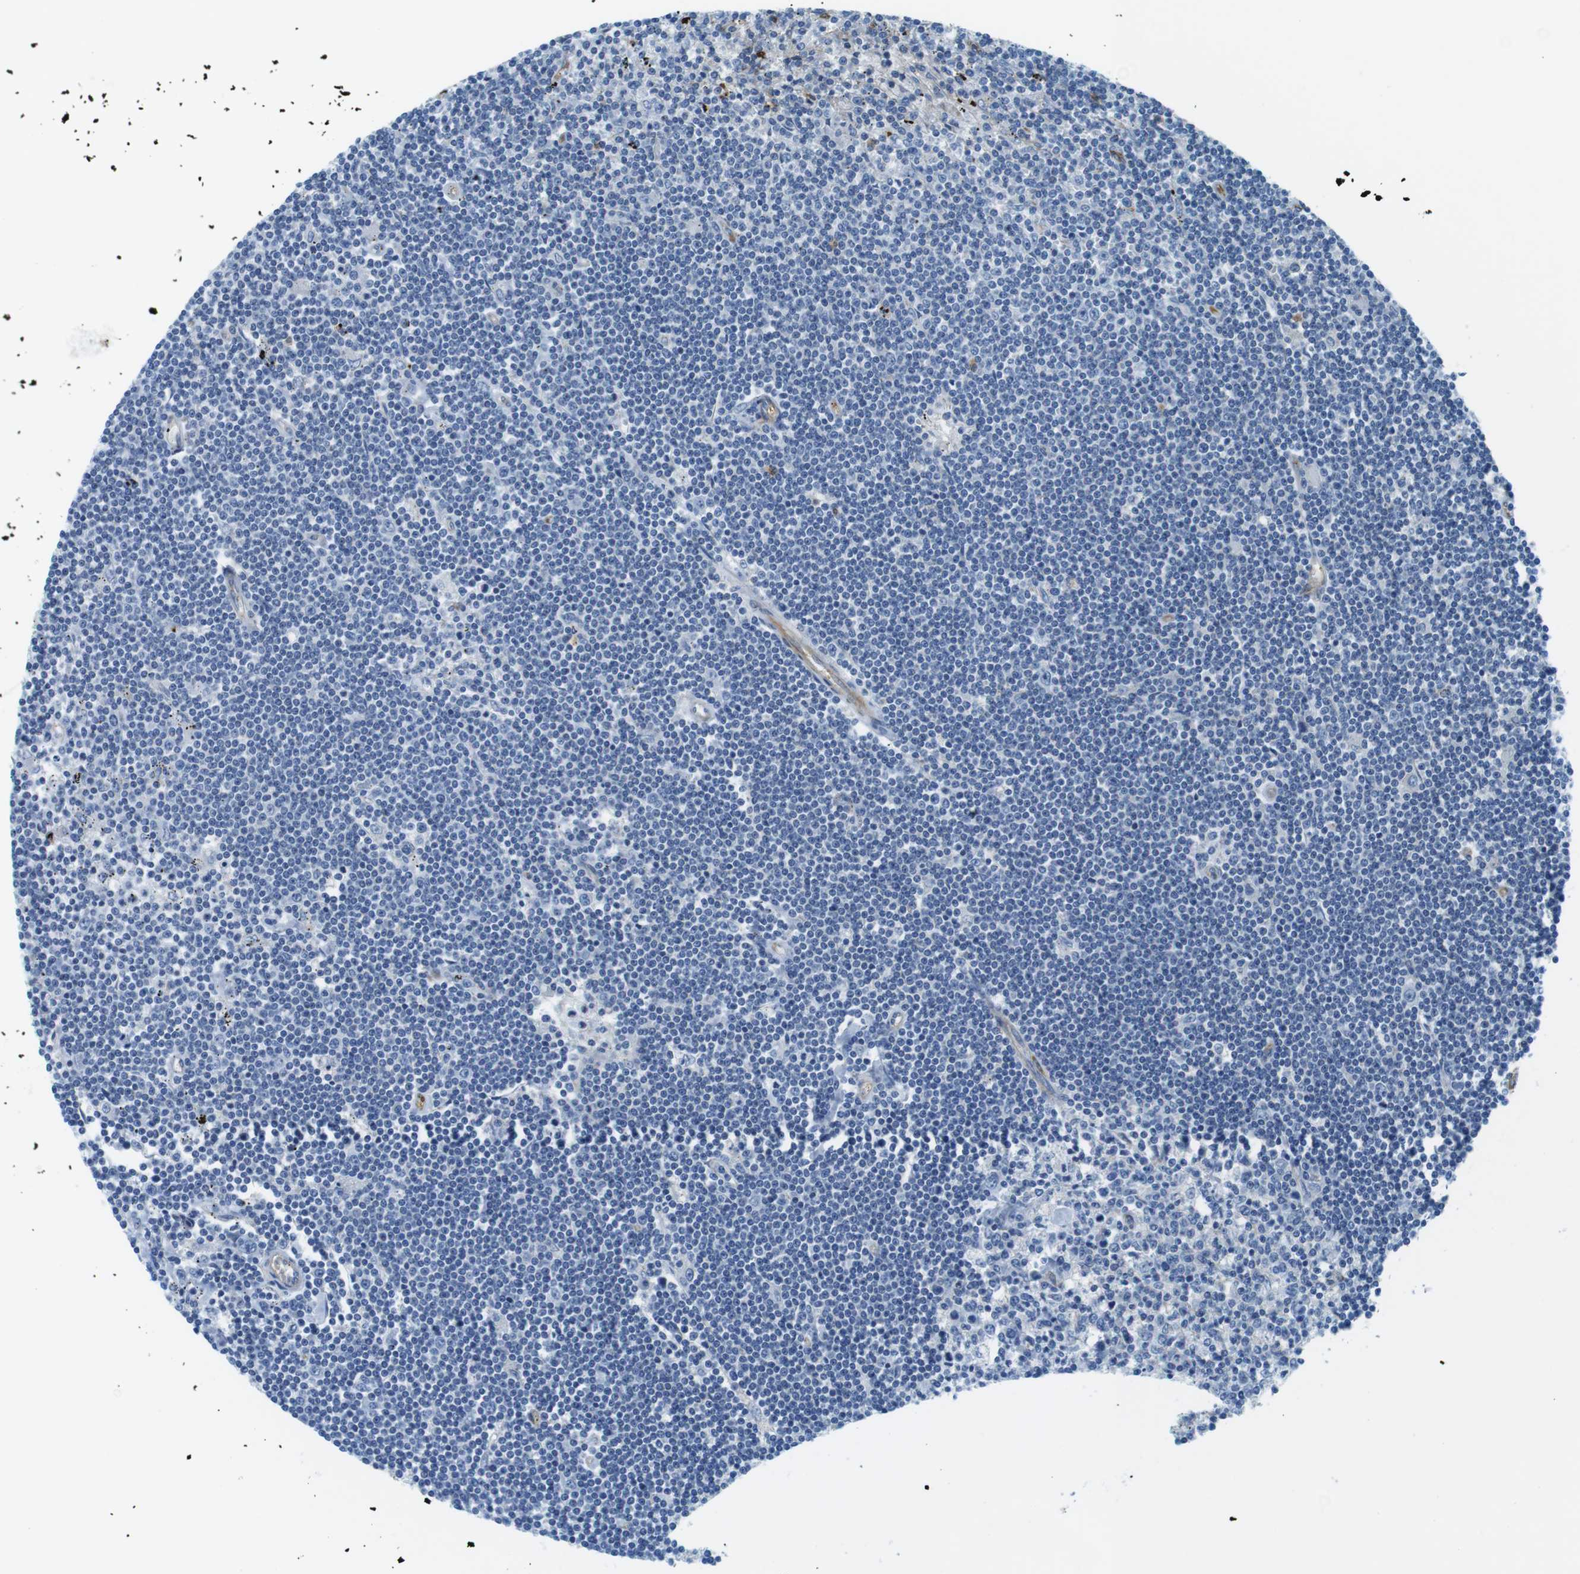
{"staining": {"intensity": "negative", "quantity": "none", "location": "none"}, "tissue": "lymphoma", "cell_type": "Tumor cells", "image_type": "cancer", "snomed": [{"axis": "morphology", "description": "Malignant lymphoma, non-Hodgkin's type, Low grade"}, {"axis": "topography", "description": "Spleen"}], "caption": "Tumor cells show no significant staining in lymphoma.", "gene": "EMP2", "patient": {"sex": "male", "age": 76}}